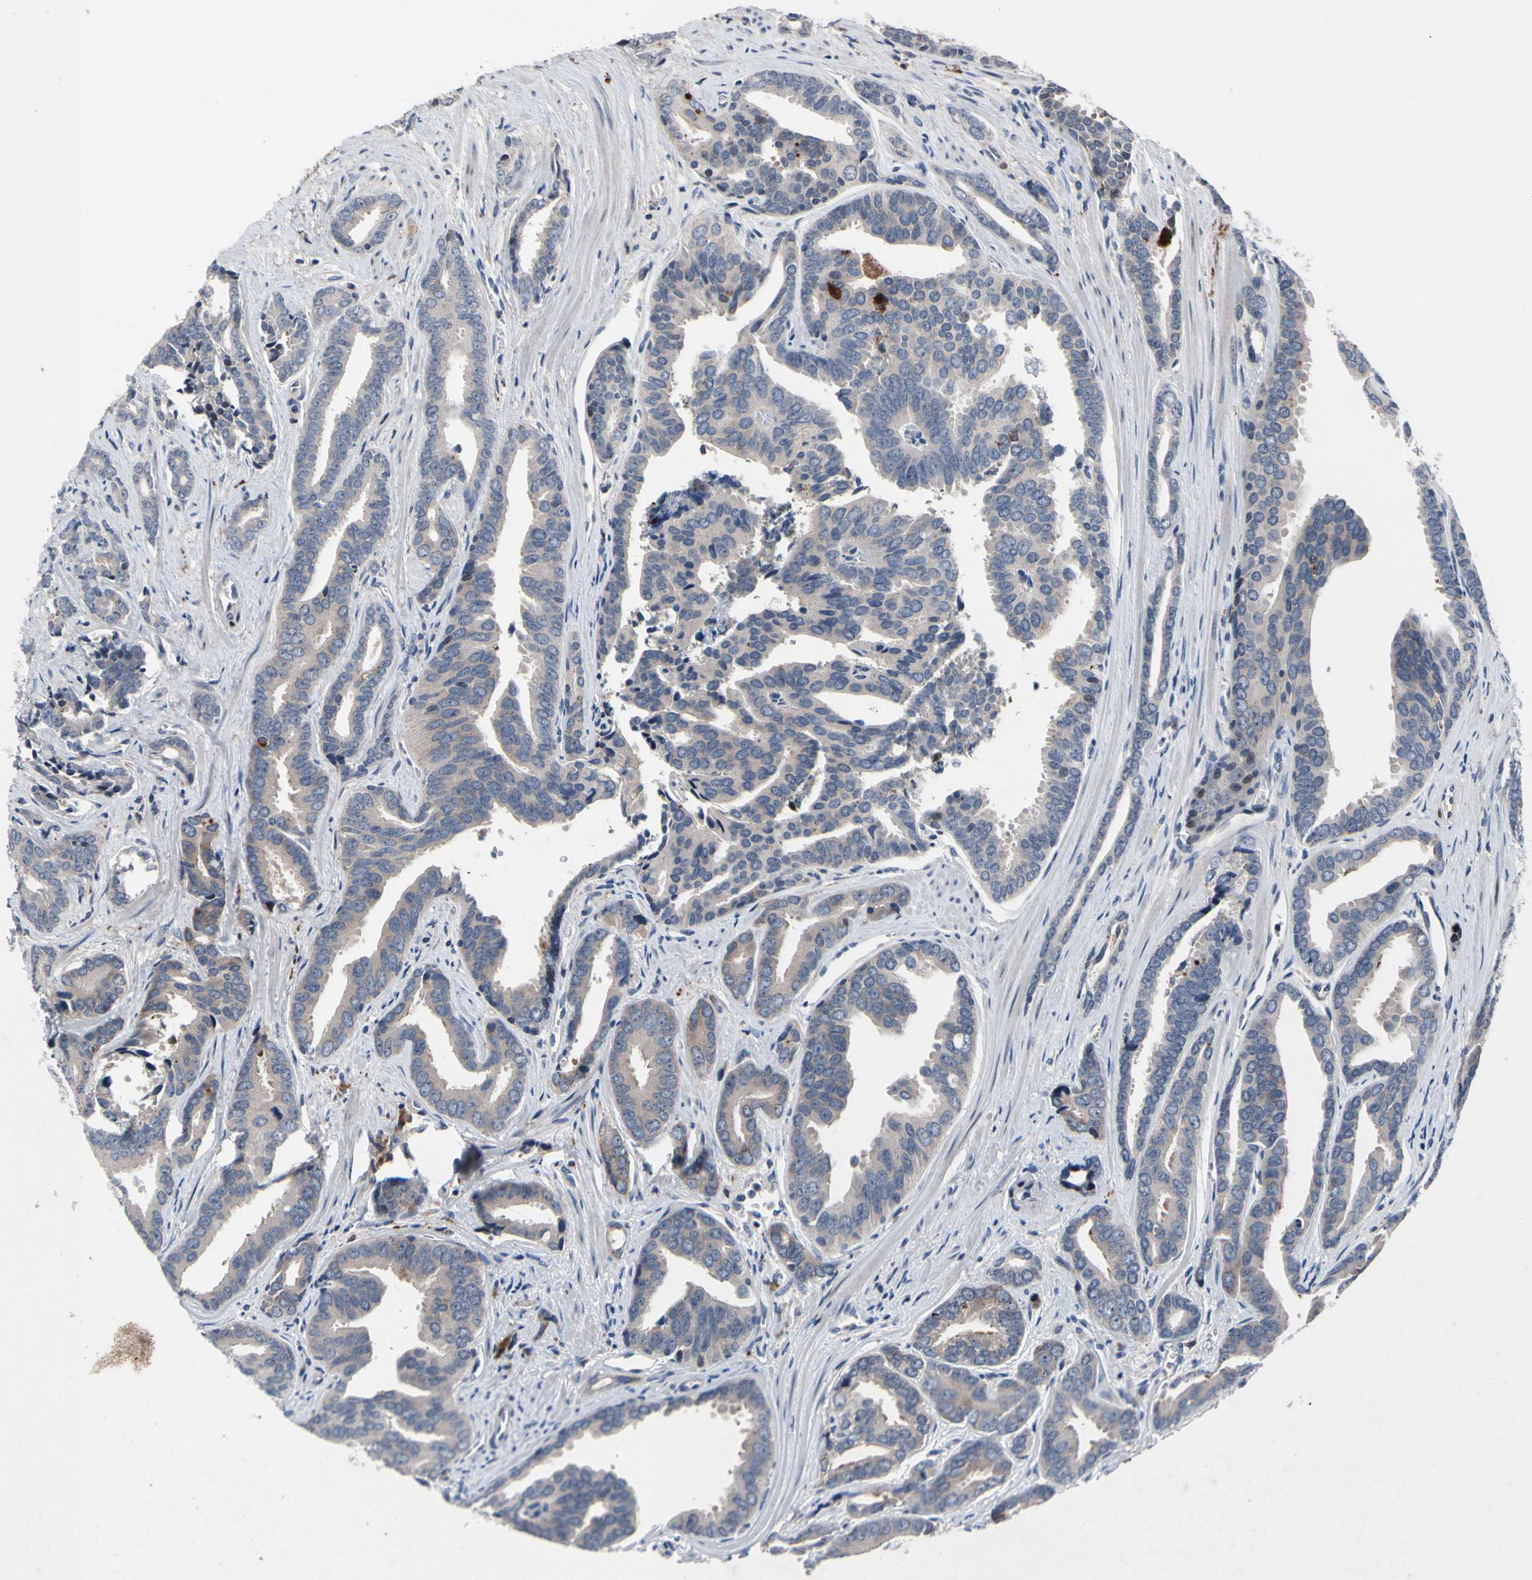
{"staining": {"intensity": "weak", "quantity": "<25%", "location": "cytoplasmic/membranous"}, "tissue": "prostate cancer", "cell_type": "Tumor cells", "image_type": "cancer", "snomed": [{"axis": "morphology", "description": "Adenocarcinoma, High grade"}, {"axis": "topography", "description": "Prostate"}], "caption": "Prostate cancer (adenocarcinoma (high-grade)) was stained to show a protein in brown. There is no significant staining in tumor cells.", "gene": "MUTYH", "patient": {"sex": "male", "age": 67}}